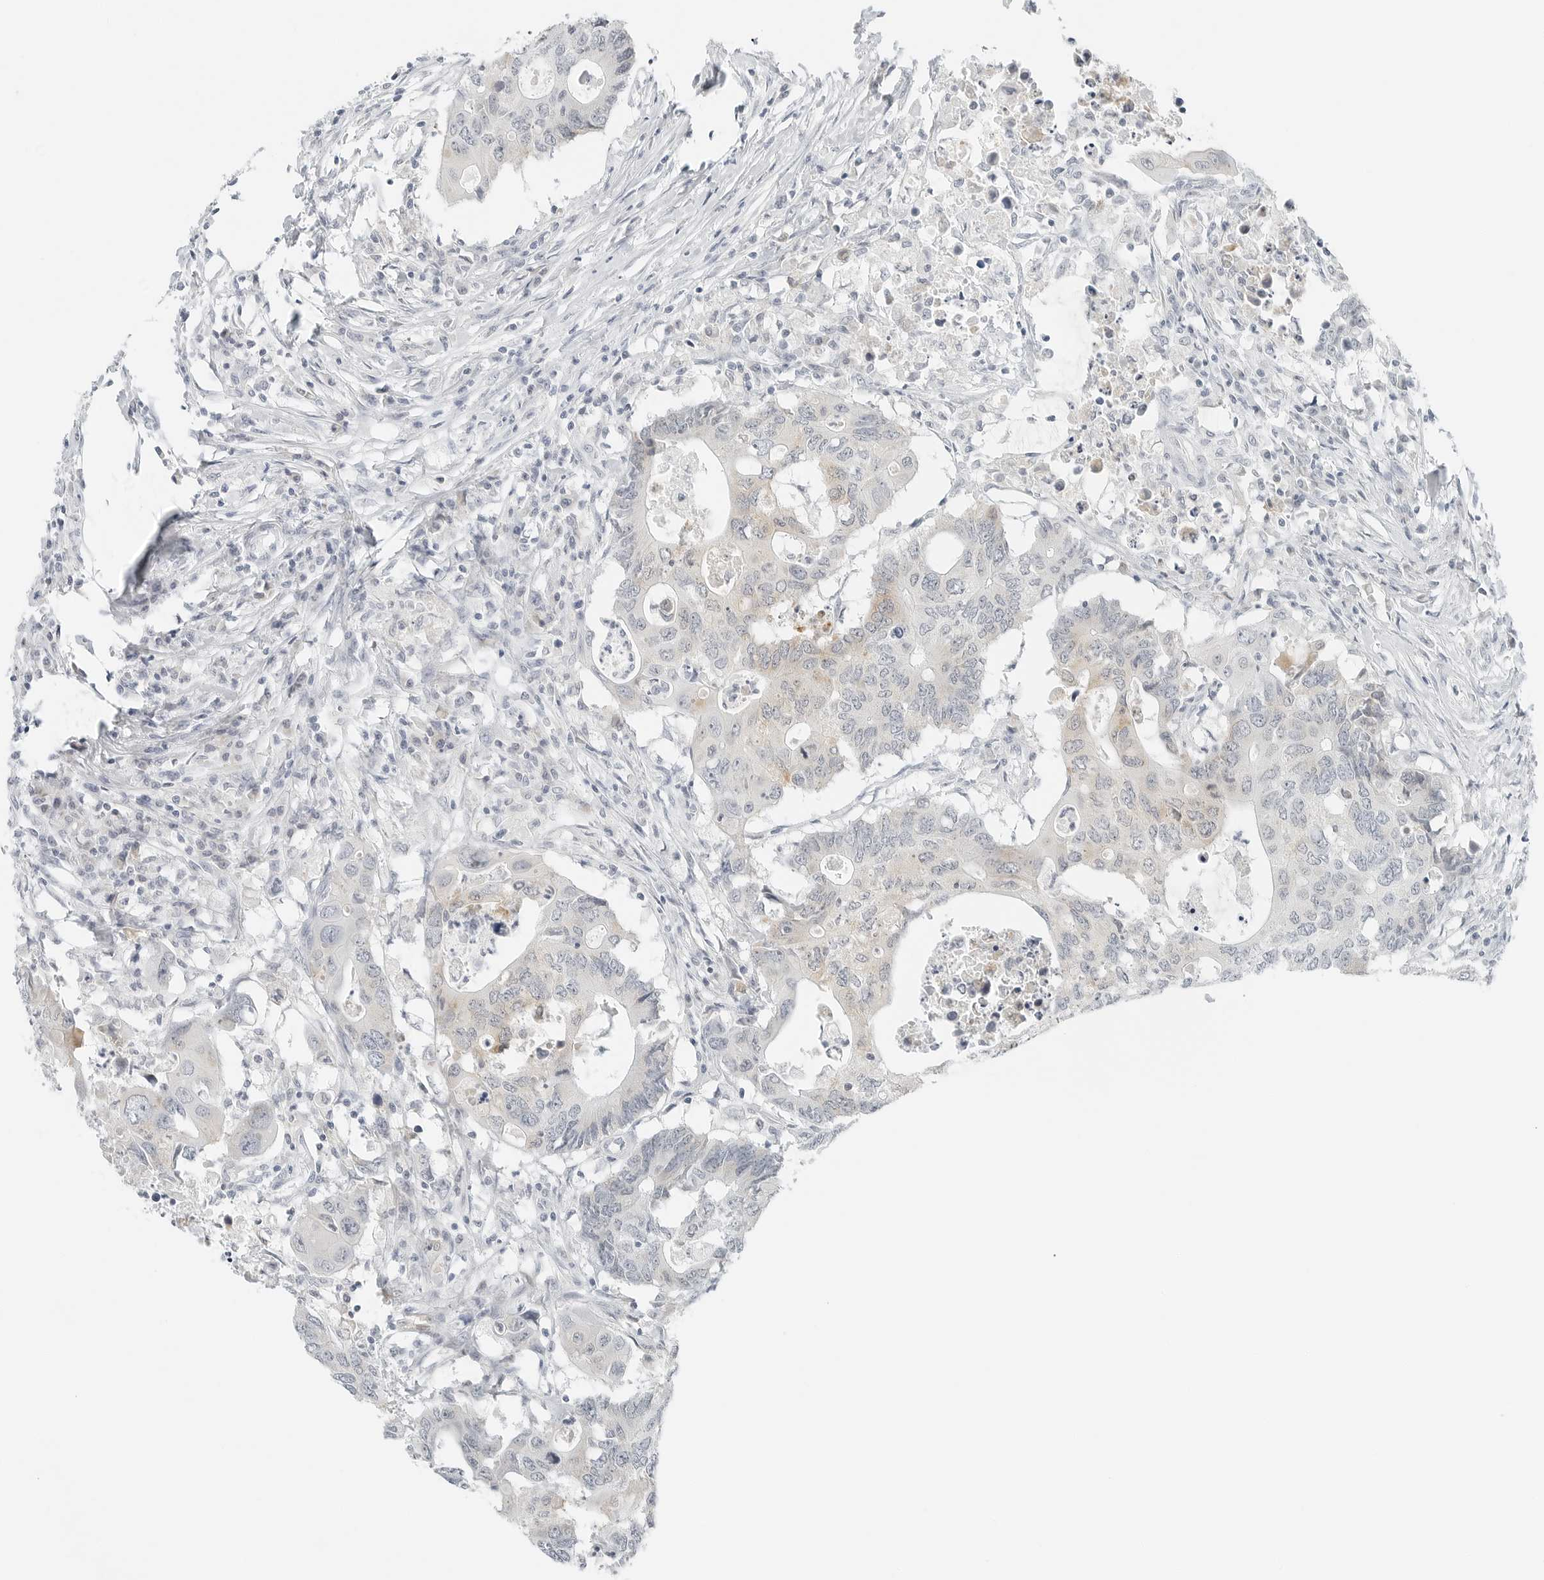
{"staining": {"intensity": "negative", "quantity": "none", "location": "none"}, "tissue": "colorectal cancer", "cell_type": "Tumor cells", "image_type": "cancer", "snomed": [{"axis": "morphology", "description": "Adenocarcinoma, NOS"}, {"axis": "topography", "description": "Colon"}], "caption": "IHC of colorectal cancer (adenocarcinoma) demonstrates no positivity in tumor cells.", "gene": "CCSAP", "patient": {"sex": "male", "age": 71}}